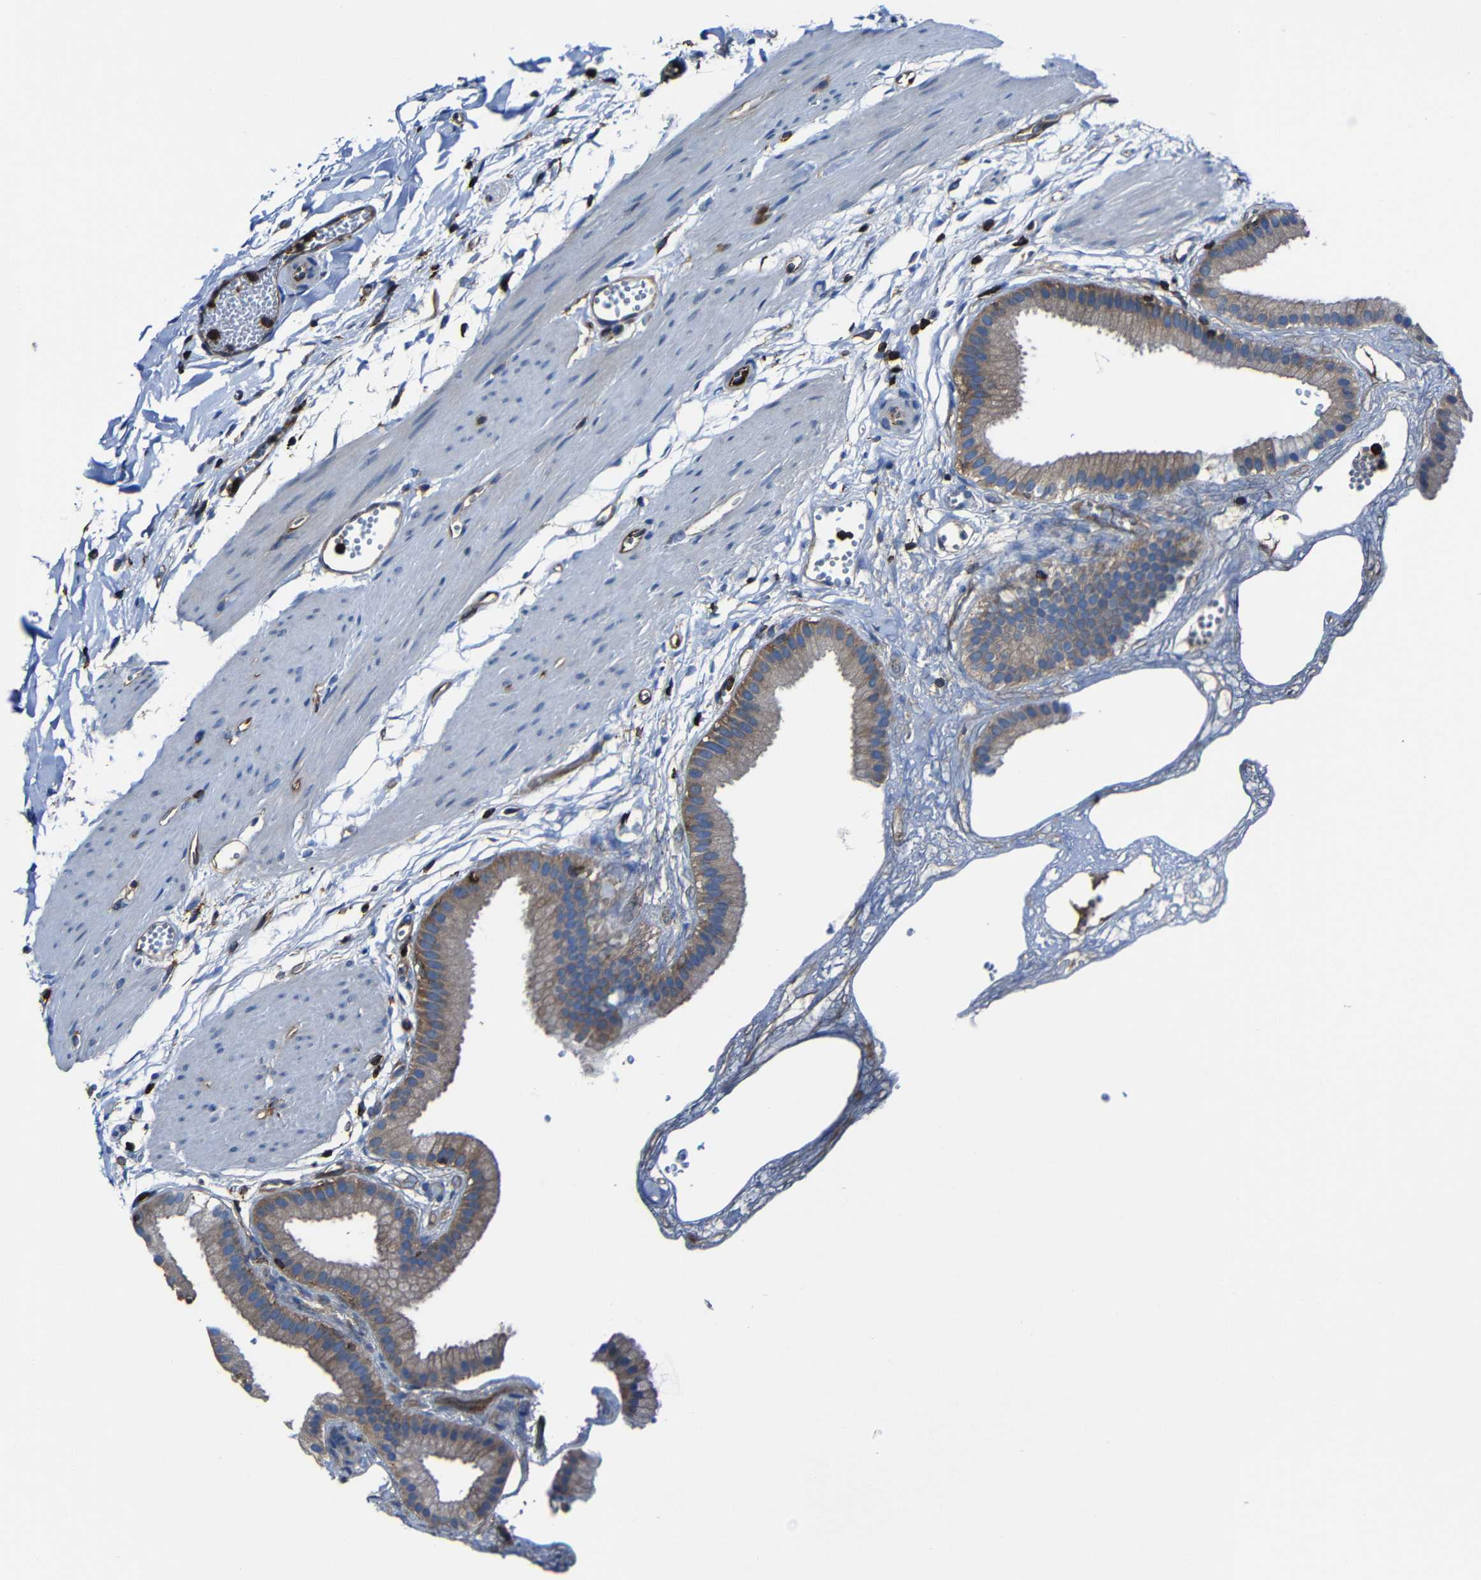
{"staining": {"intensity": "moderate", "quantity": ">75%", "location": "cytoplasmic/membranous"}, "tissue": "gallbladder", "cell_type": "Glandular cells", "image_type": "normal", "snomed": [{"axis": "morphology", "description": "Normal tissue, NOS"}, {"axis": "topography", "description": "Gallbladder"}], "caption": "DAB (3,3'-diaminobenzidine) immunohistochemical staining of benign human gallbladder reveals moderate cytoplasmic/membranous protein staining in about >75% of glandular cells.", "gene": "ARHGEF1", "patient": {"sex": "female", "age": 64}}